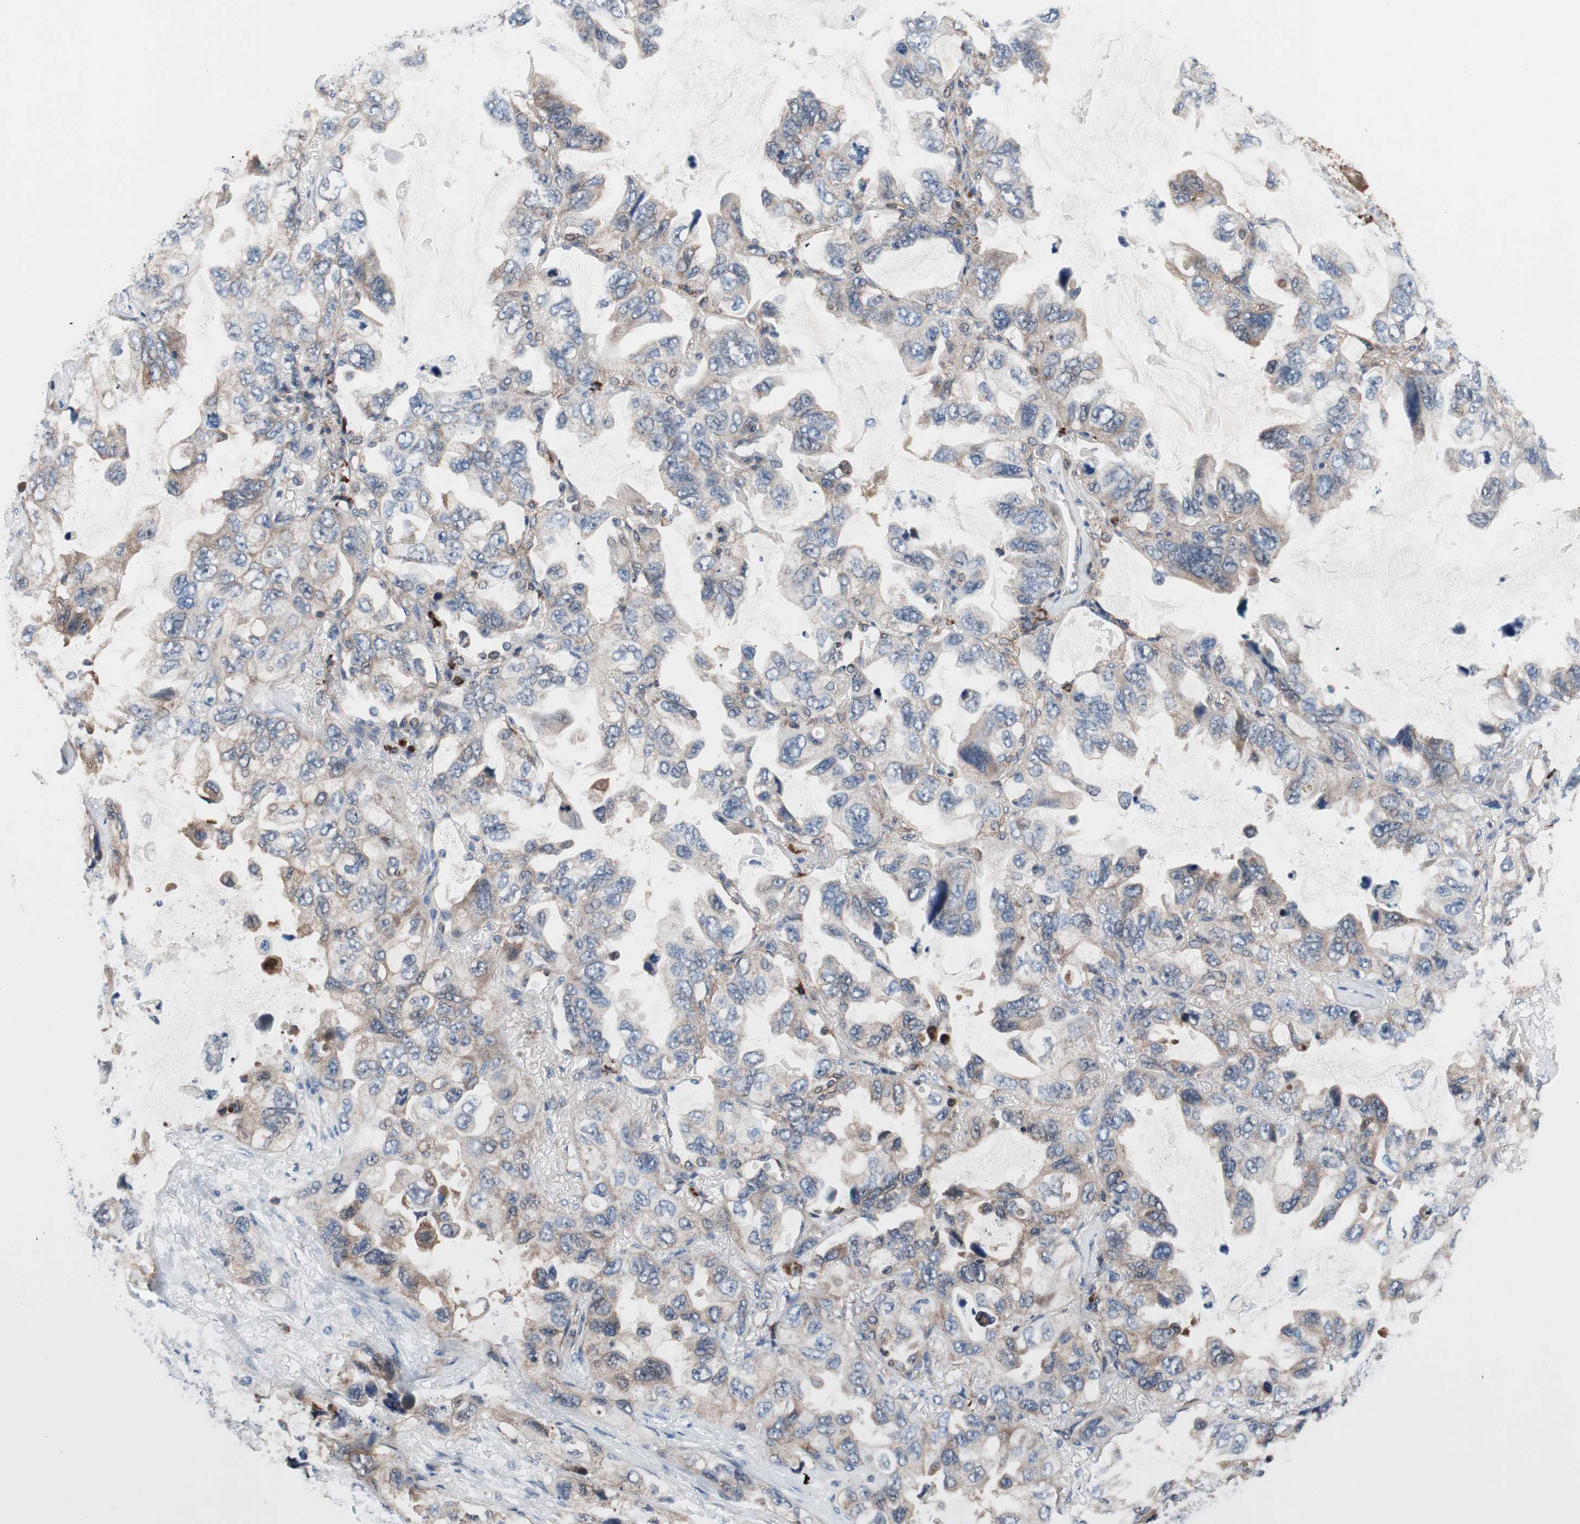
{"staining": {"intensity": "weak", "quantity": ">75%", "location": "cytoplasmic/membranous"}, "tissue": "lung cancer", "cell_type": "Tumor cells", "image_type": "cancer", "snomed": [{"axis": "morphology", "description": "Squamous cell carcinoma, NOS"}, {"axis": "topography", "description": "Lung"}], "caption": "The immunohistochemical stain labels weak cytoplasmic/membranous expression in tumor cells of lung squamous cell carcinoma tissue.", "gene": "PRDX2", "patient": {"sex": "female", "age": 73}}